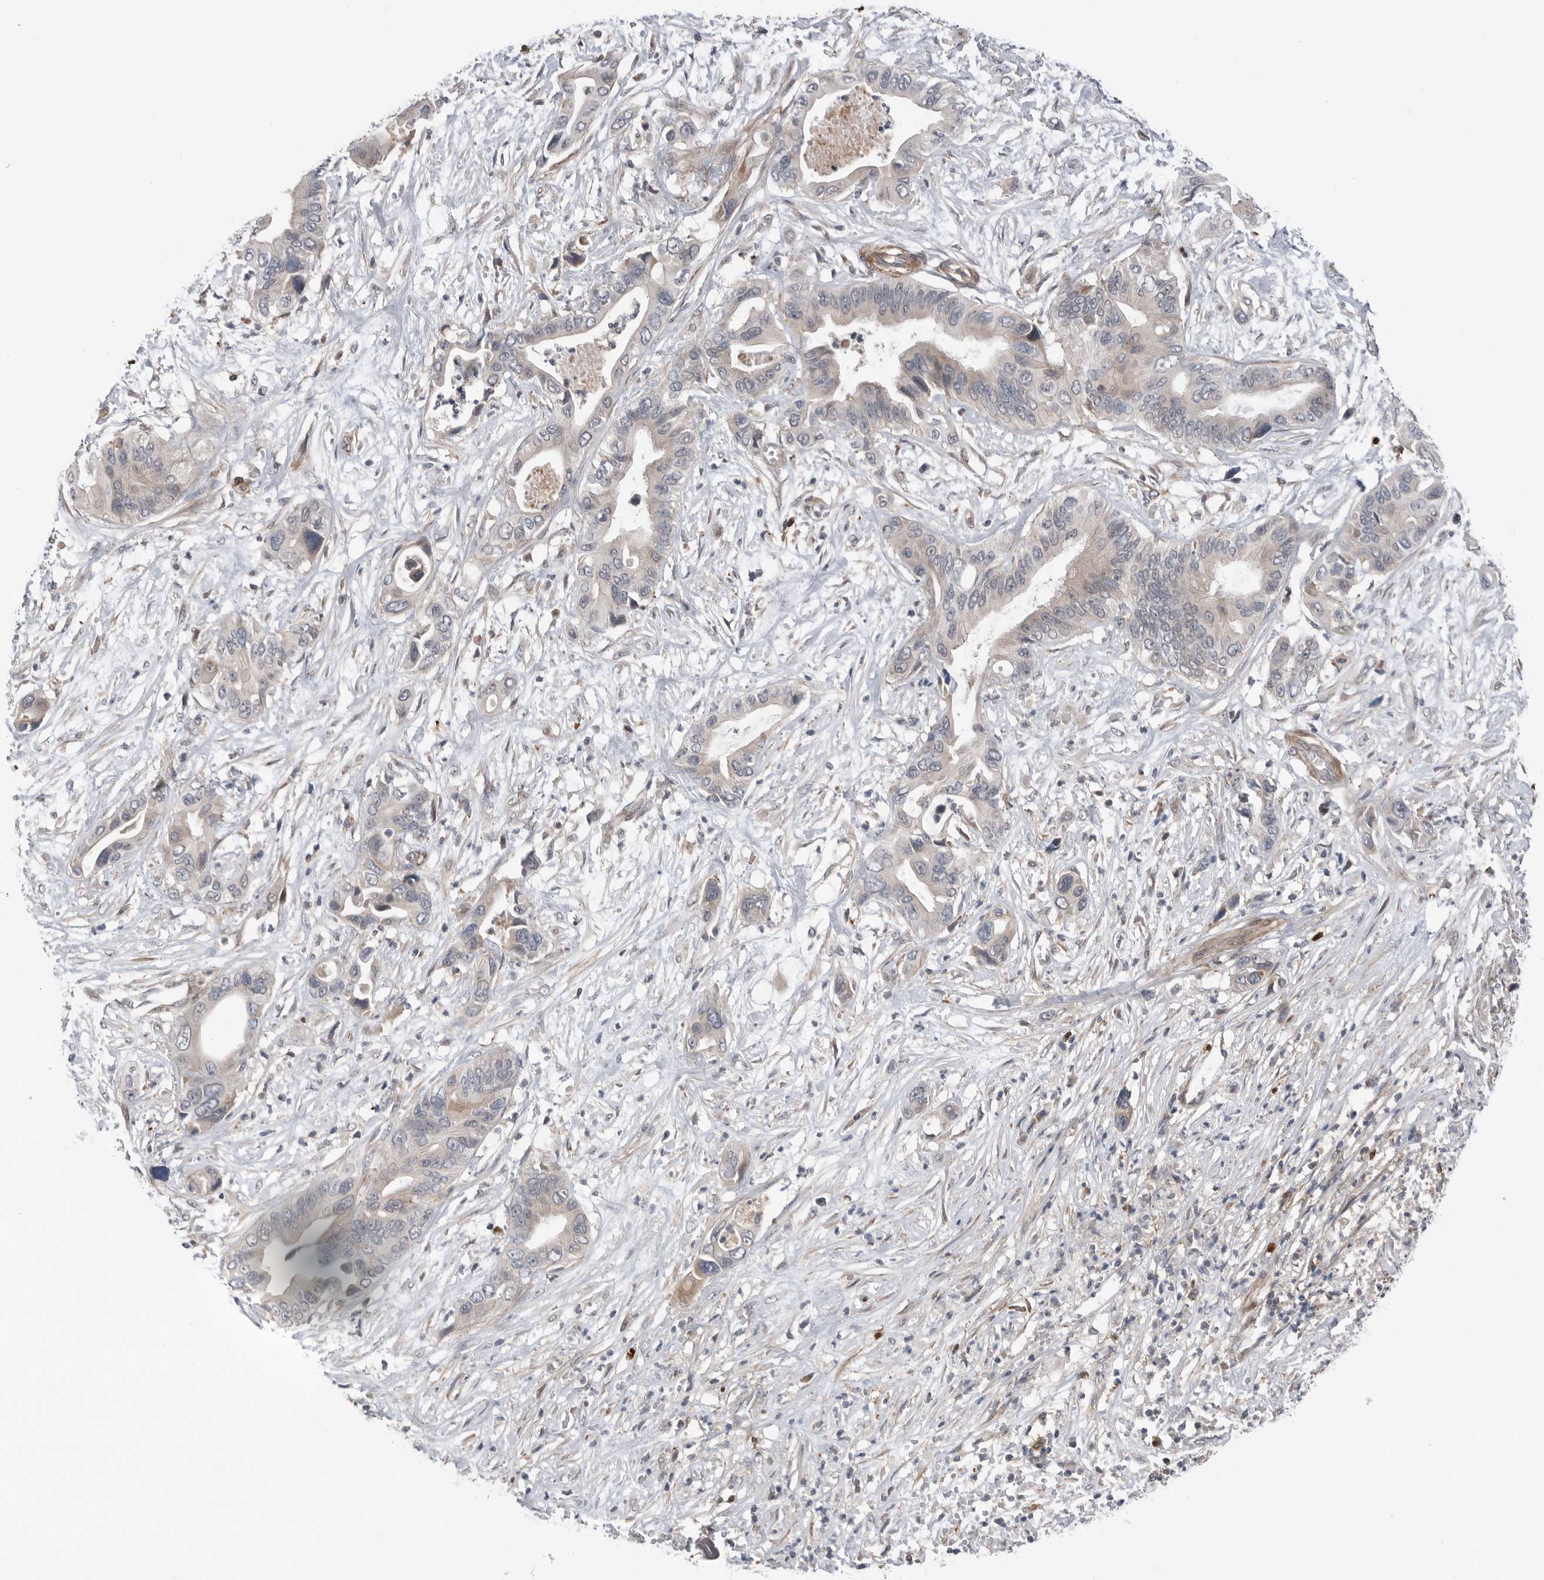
{"staining": {"intensity": "weak", "quantity": "<25%", "location": "cytoplasmic/membranous"}, "tissue": "pancreatic cancer", "cell_type": "Tumor cells", "image_type": "cancer", "snomed": [{"axis": "morphology", "description": "Adenocarcinoma, NOS"}, {"axis": "topography", "description": "Pancreas"}], "caption": "Tumor cells show no significant protein expression in adenocarcinoma (pancreatic).", "gene": "PEAK1", "patient": {"sex": "male", "age": 66}}